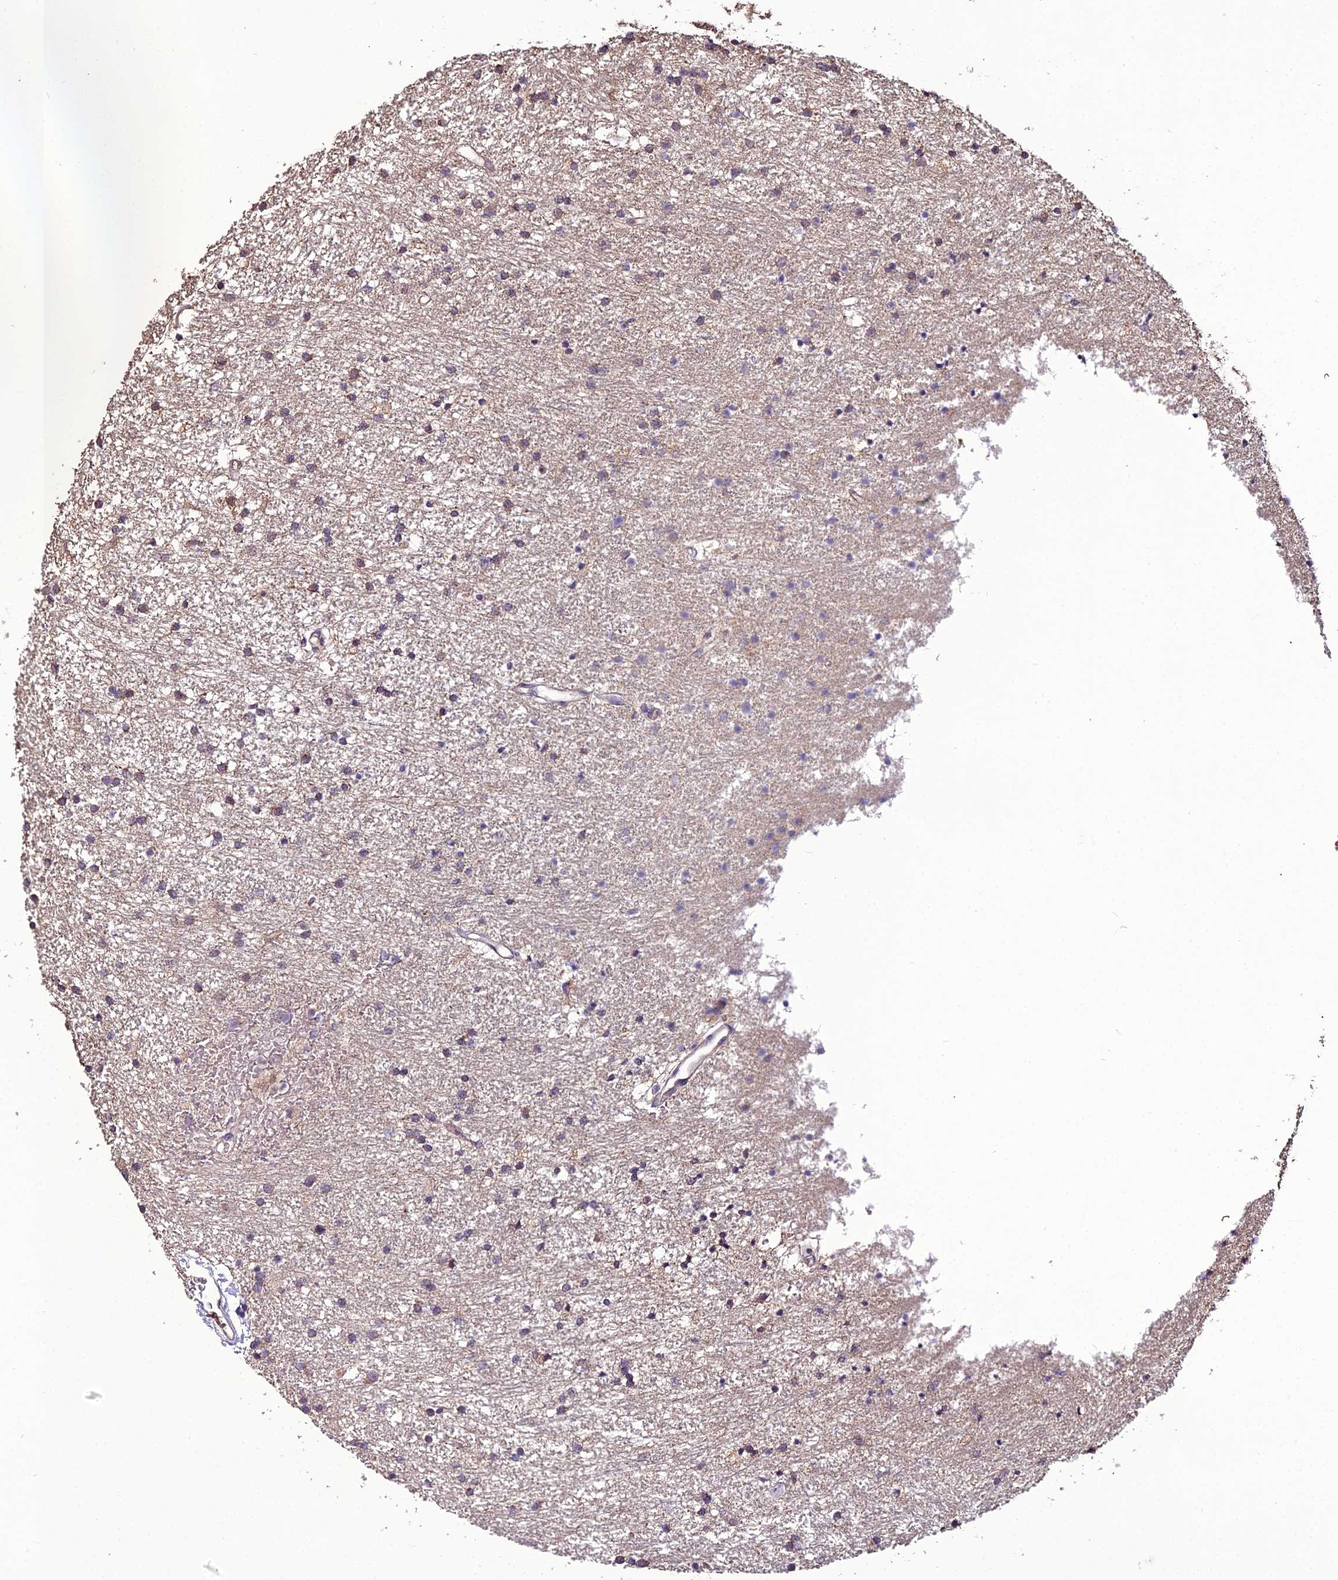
{"staining": {"intensity": "negative", "quantity": "none", "location": "none"}, "tissue": "glioma", "cell_type": "Tumor cells", "image_type": "cancer", "snomed": [{"axis": "morphology", "description": "Glioma, malignant, High grade"}, {"axis": "topography", "description": "Brain"}], "caption": "High-grade glioma (malignant) was stained to show a protein in brown. There is no significant expression in tumor cells.", "gene": "KCTD16", "patient": {"sex": "male", "age": 77}}